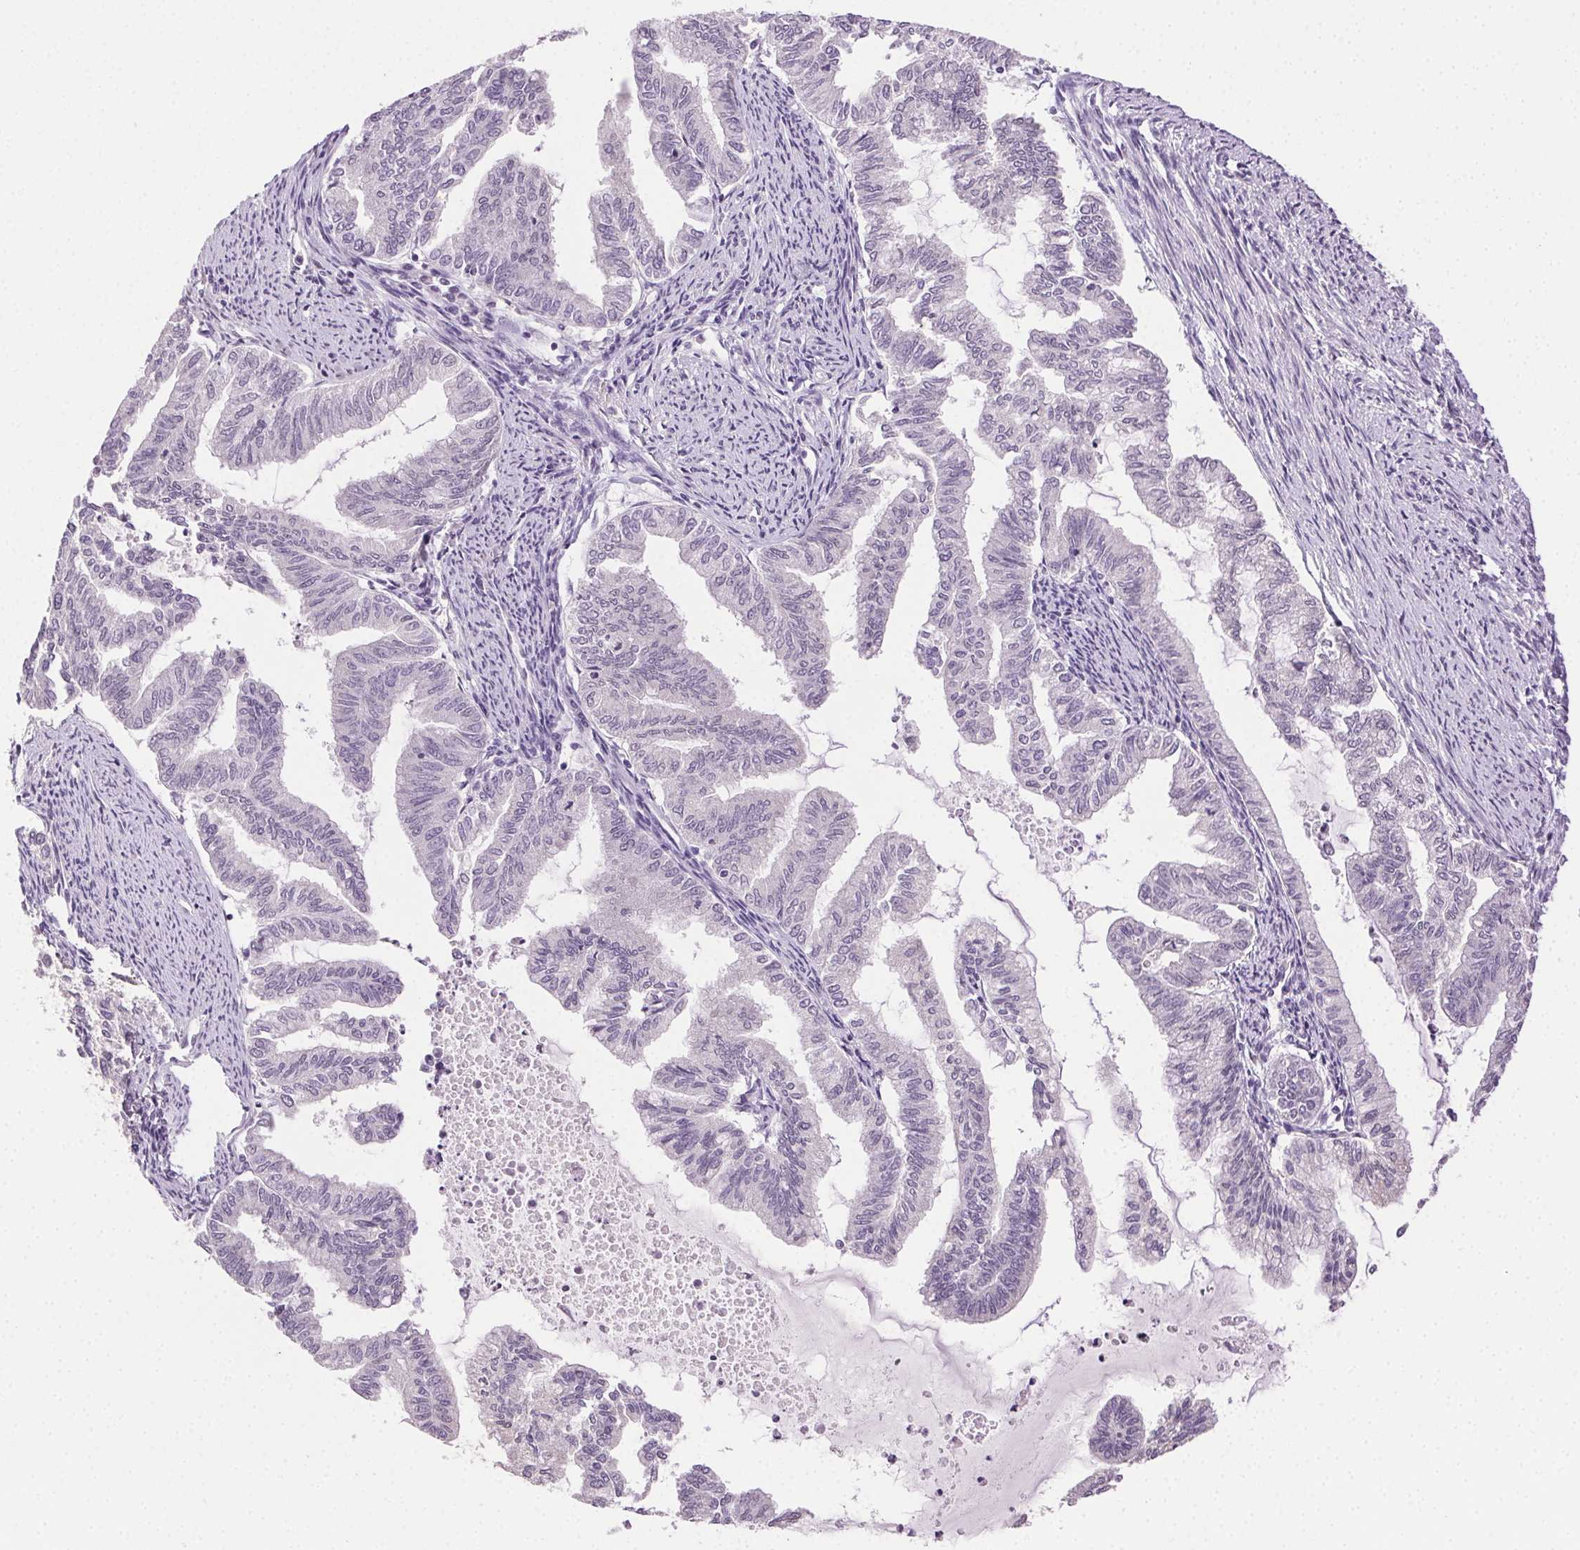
{"staining": {"intensity": "negative", "quantity": "none", "location": "none"}, "tissue": "endometrial cancer", "cell_type": "Tumor cells", "image_type": "cancer", "snomed": [{"axis": "morphology", "description": "Adenocarcinoma, NOS"}, {"axis": "topography", "description": "Endometrium"}], "caption": "Tumor cells show no significant expression in endometrial cancer (adenocarcinoma).", "gene": "CLDN10", "patient": {"sex": "female", "age": 79}}